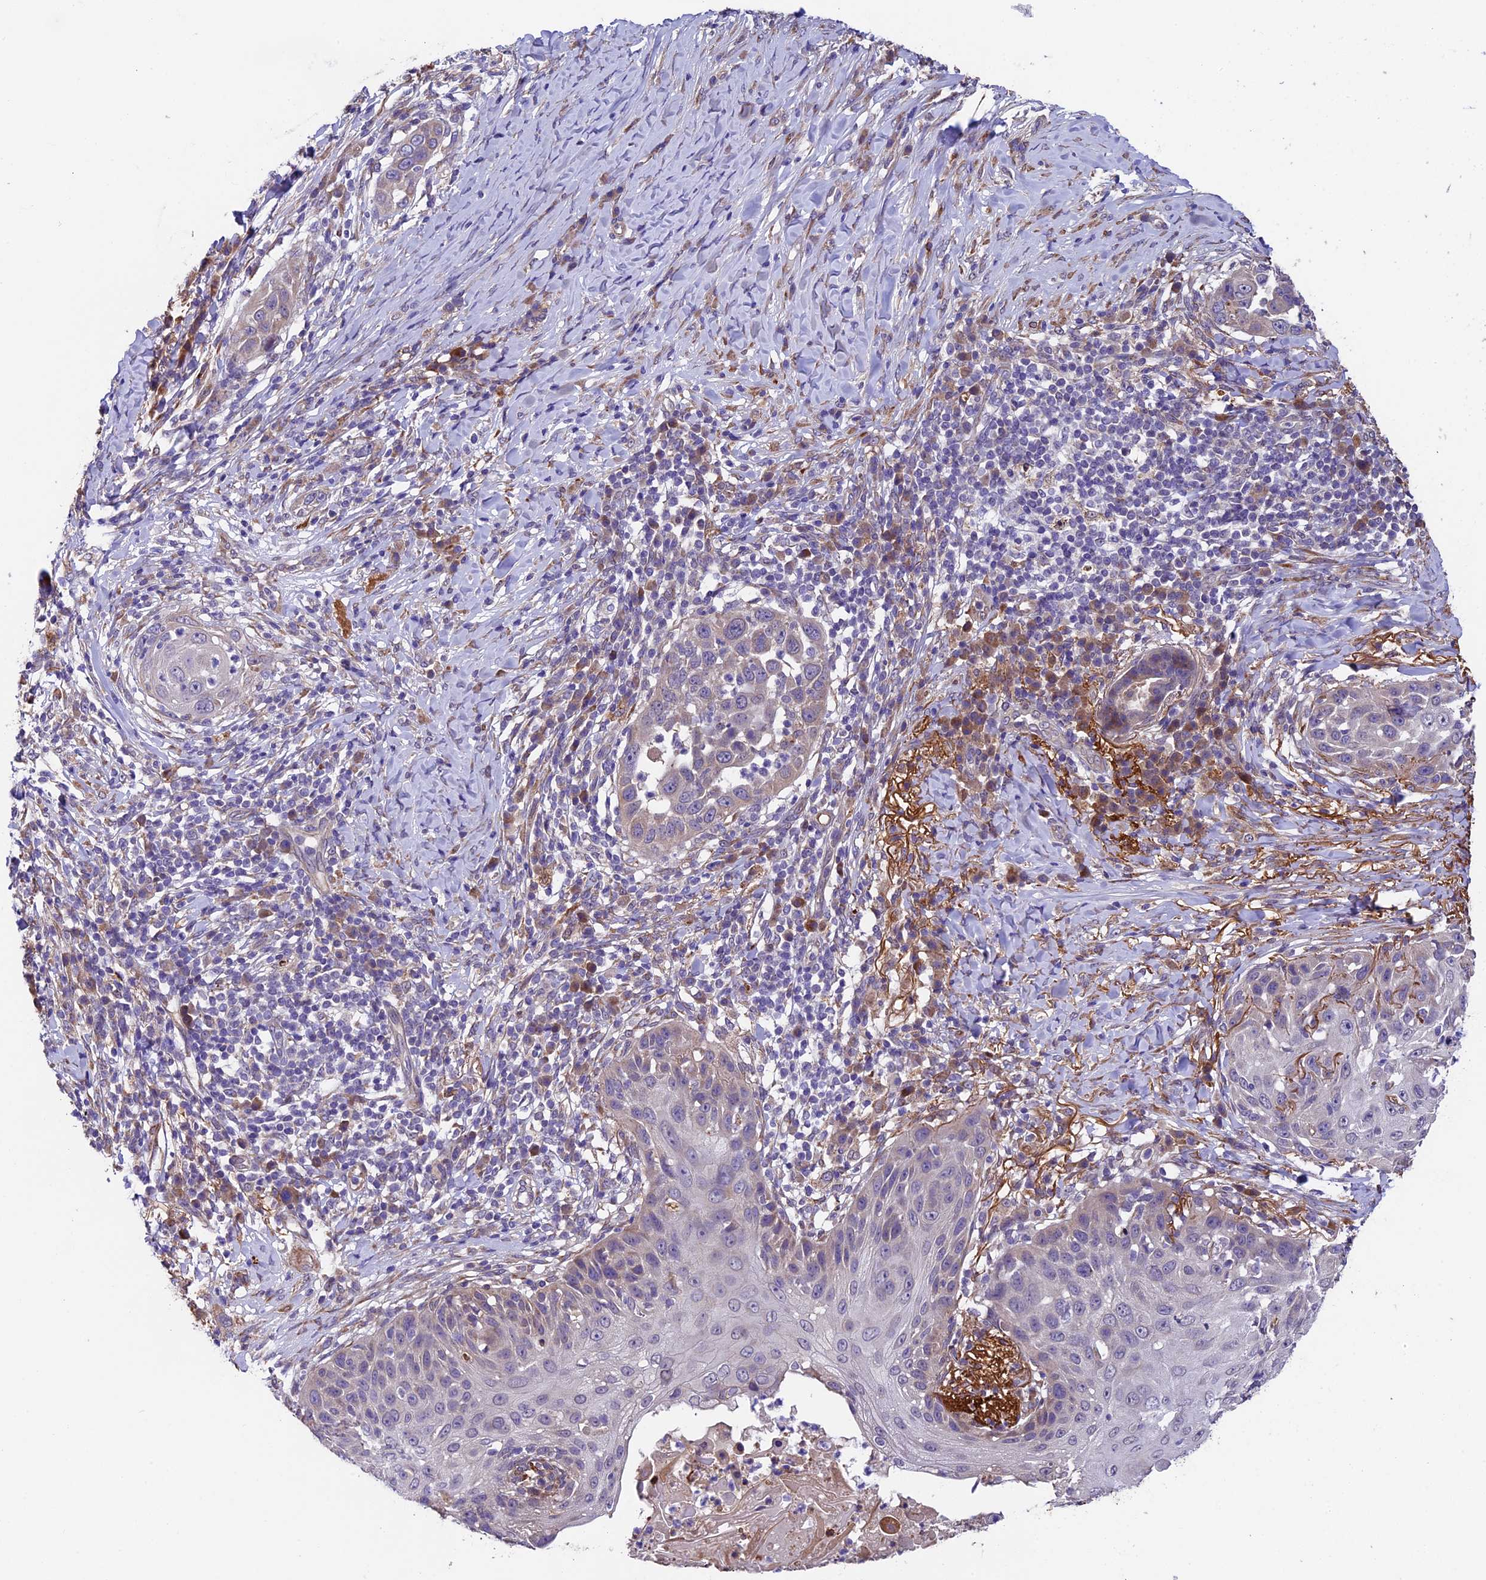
{"staining": {"intensity": "negative", "quantity": "none", "location": "none"}, "tissue": "skin cancer", "cell_type": "Tumor cells", "image_type": "cancer", "snomed": [{"axis": "morphology", "description": "Squamous cell carcinoma, NOS"}, {"axis": "topography", "description": "Skin"}], "caption": "The IHC photomicrograph has no significant positivity in tumor cells of skin cancer tissue.", "gene": "LSM7", "patient": {"sex": "female", "age": 44}}